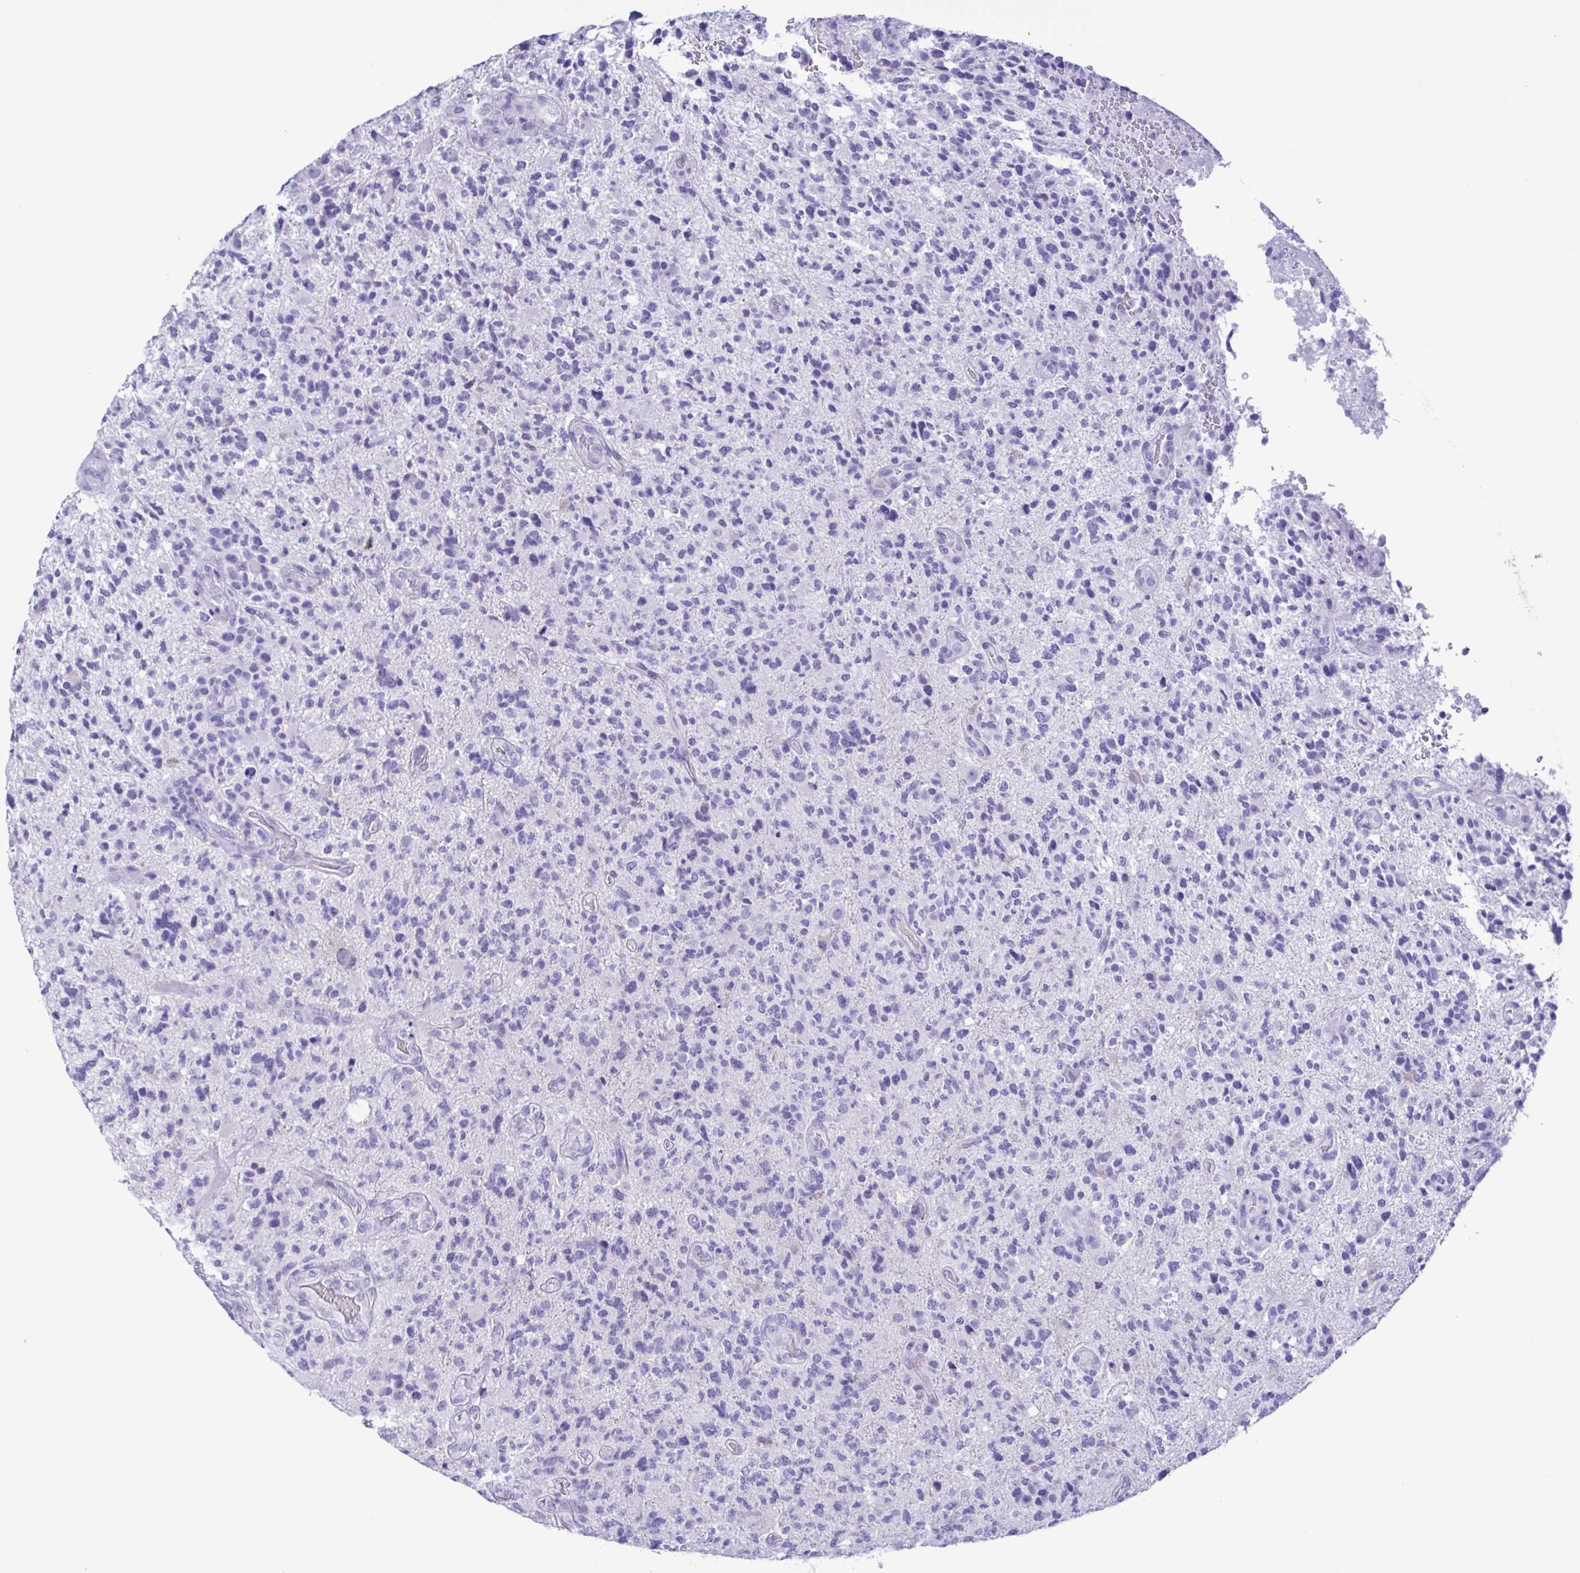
{"staining": {"intensity": "negative", "quantity": "none", "location": "none"}, "tissue": "glioma", "cell_type": "Tumor cells", "image_type": "cancer", "snomed": [{"axis": "morphology", "description": "Glioma, malignant, High grade"}, {"axis": "topography", "description": "Brain"}], "caption": "Immunohistochemistry of glioma reveals no positivity in tumor cells. The staining was performed using DAB (3,3'-diaminobenzidine) to visualize the protein expression in brown, while the nuclei were stained in blue with hematoxylin (Magnification: 20x).", "gene": "TSPY2", "patient": {"sex": "female", "age": 71}}